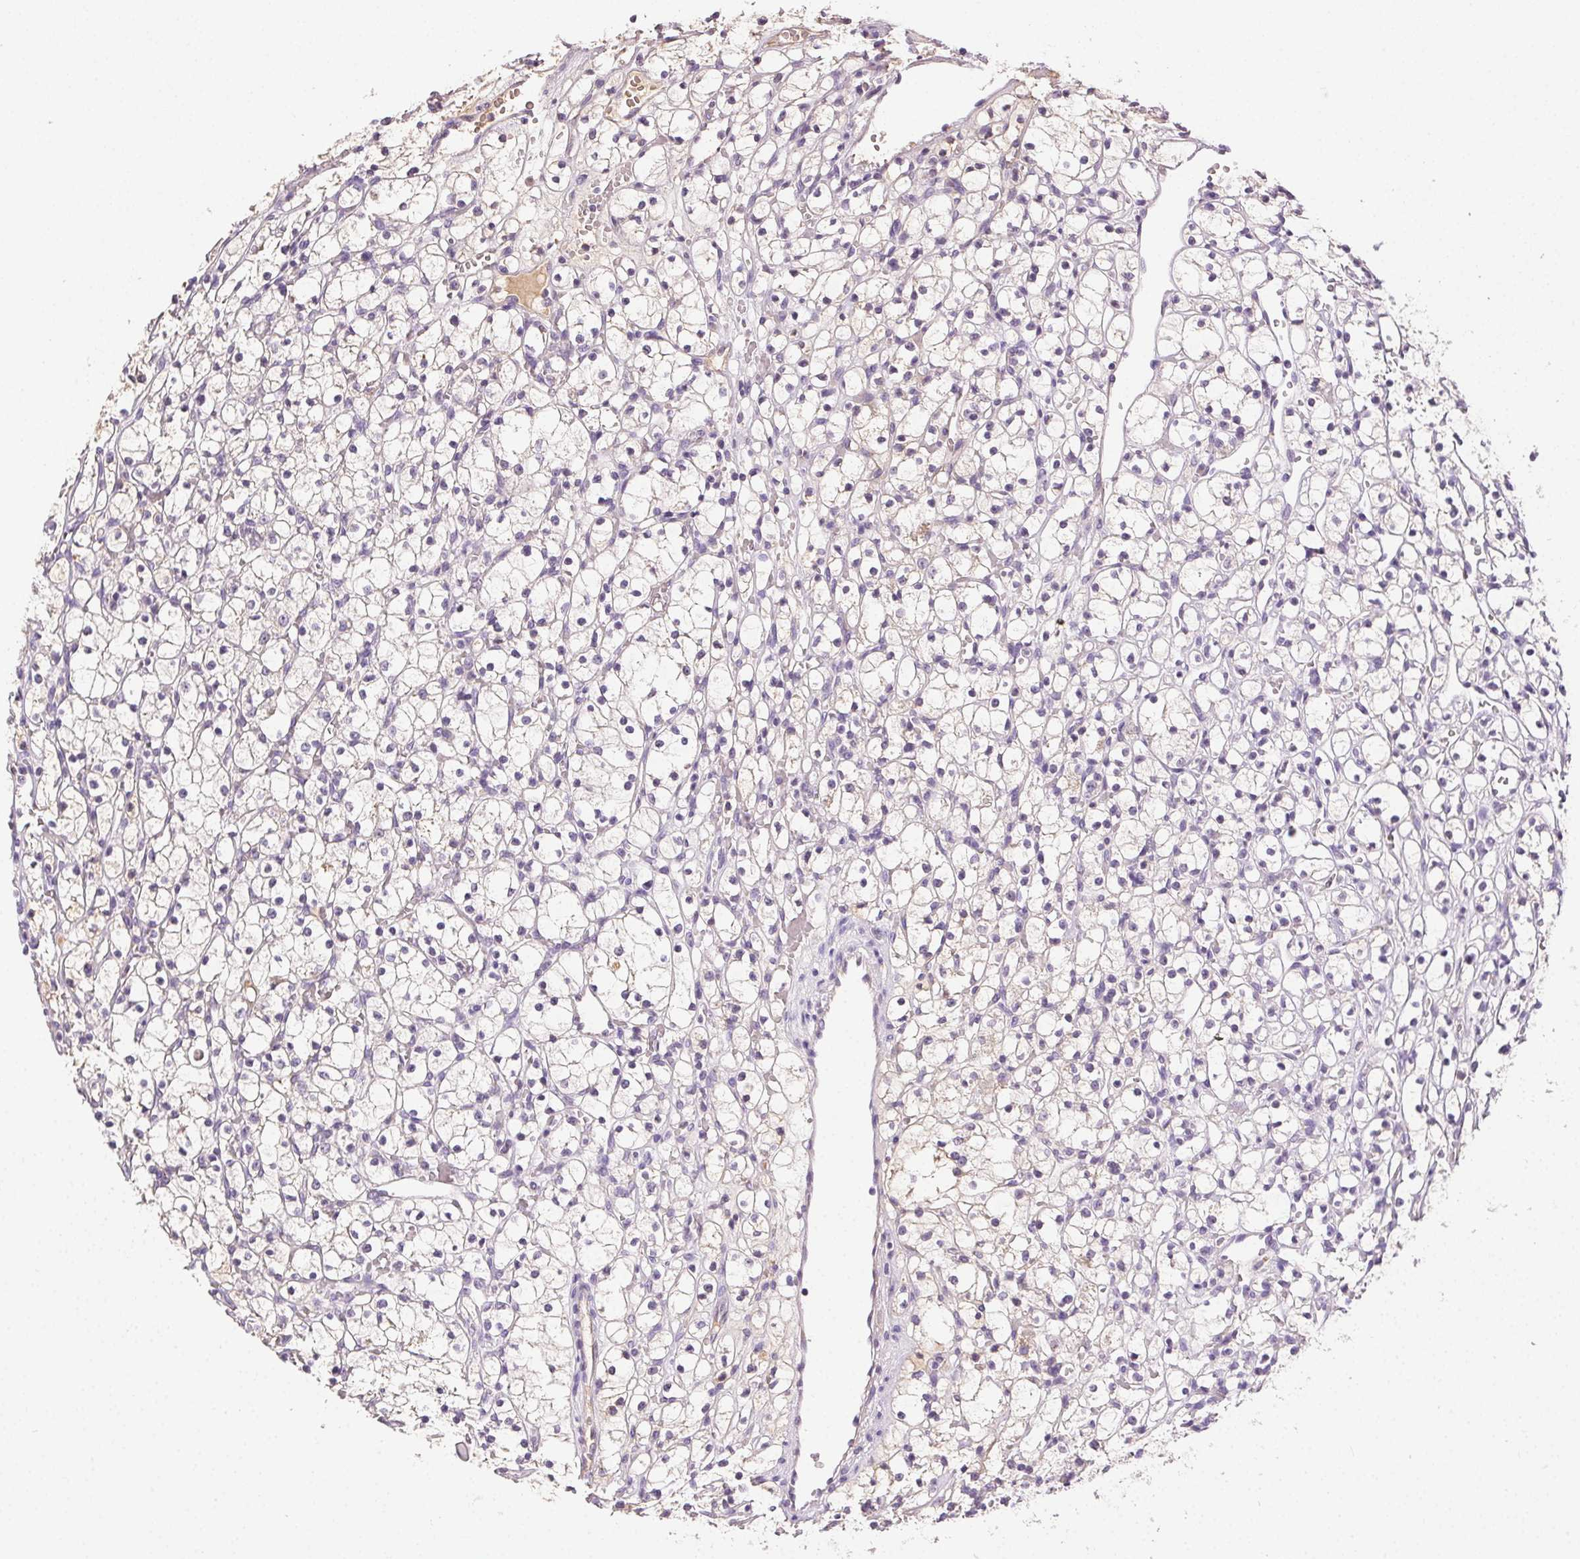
{"staining": {"intensity": "negative", "quantity": "none", "location": "none"}, "tissue": "renal cancer", "cell_type": "Tumor cells", "image_type": "cancer", "snomed": [{"axis": "morphology", "description": "Adenocarcinoma, NOS"}, {"axis": "topography", "description": "Kidney"}], "caption": "Immunohistochemical staining of adenocarcinoma (renal) reveals no significant expression in tumor cells. Brightfield microscopy of IHC stained with DAB (3,3'-diaminobenzidine) (brown) and hematoxylin (blue), captured at high magnification.", "gene": "BPIFB2", "patient": {"sex": "female", "age": 59}}